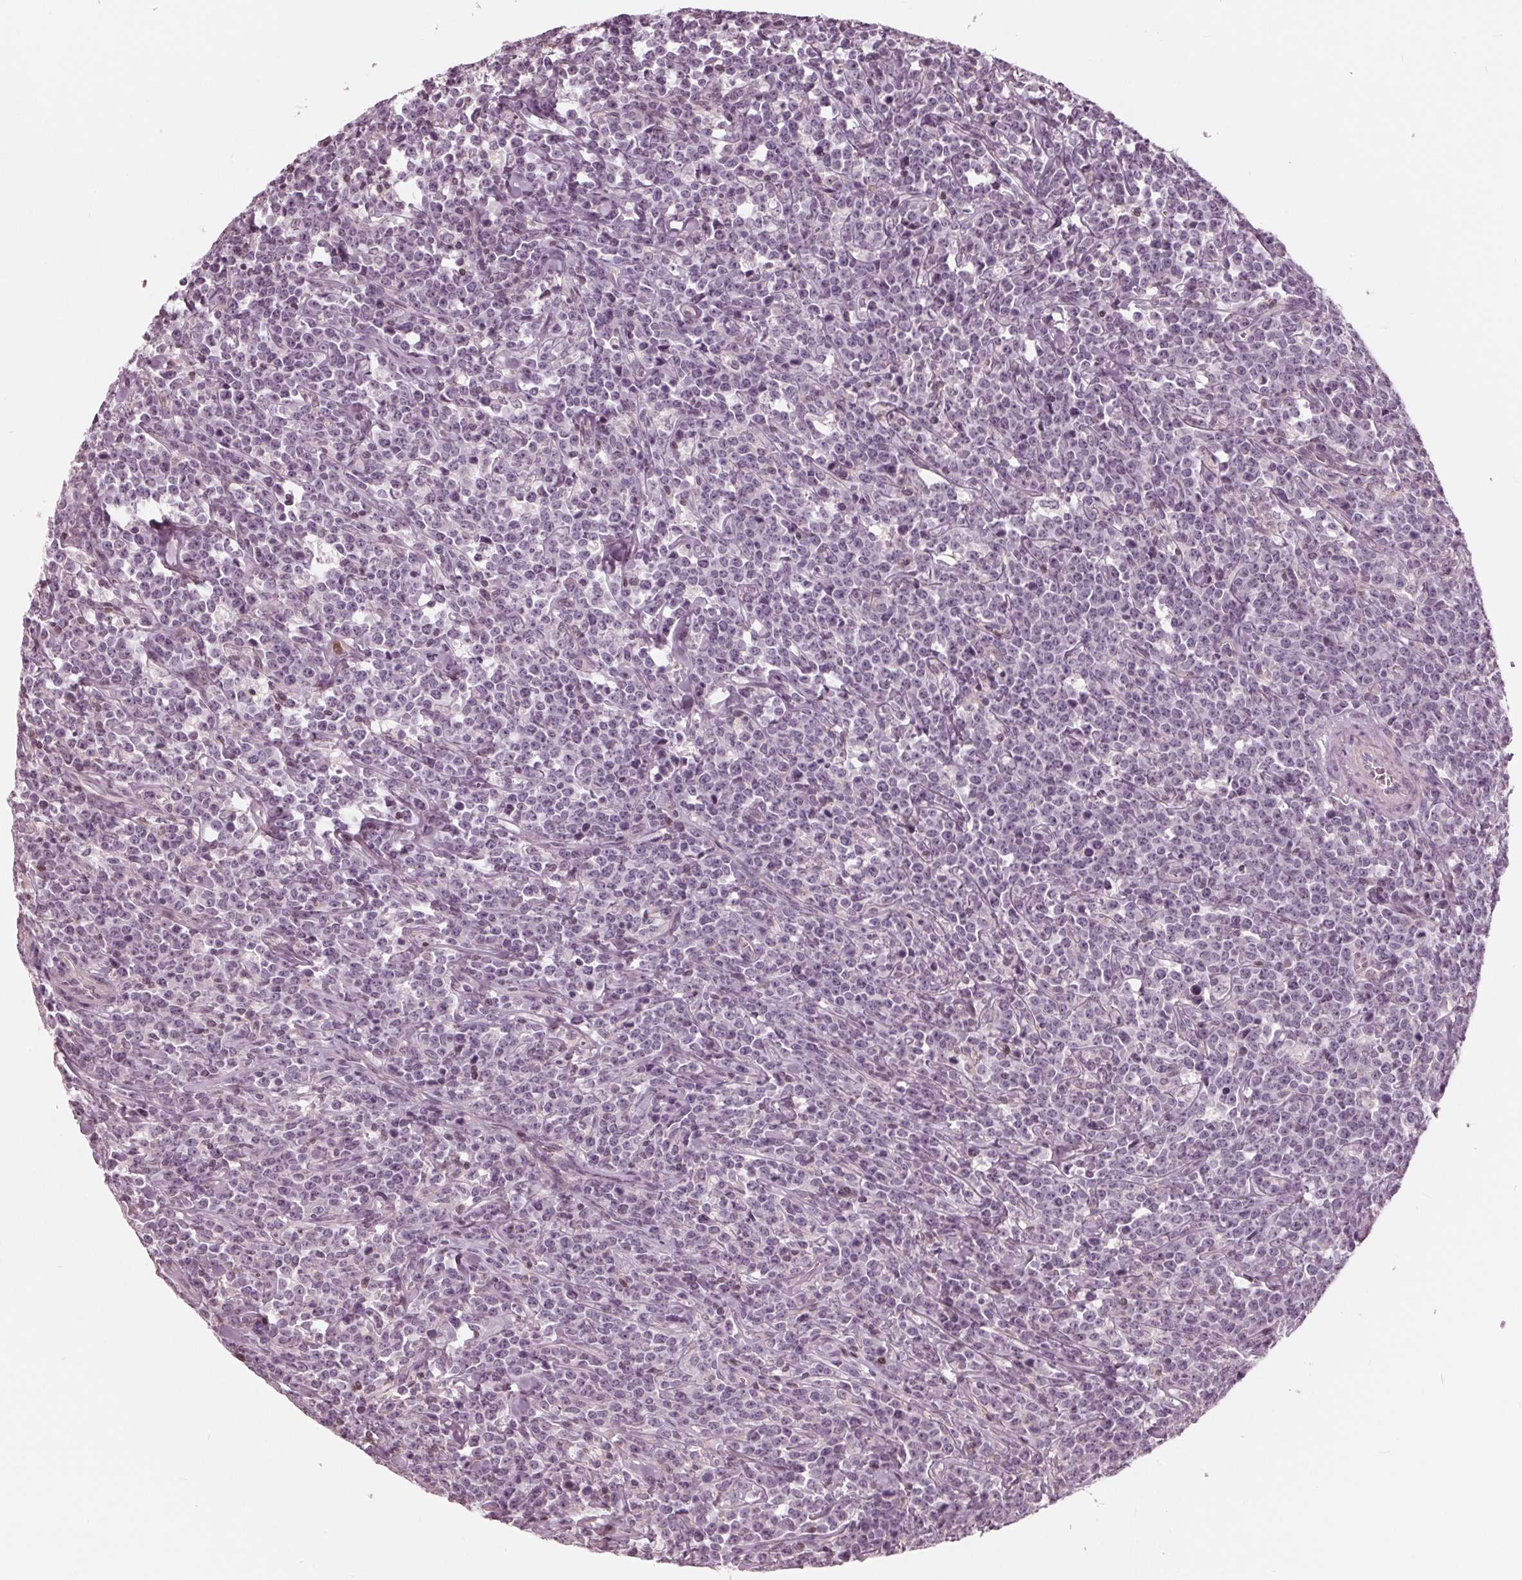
{"staining": {"intensity": "negative", "quantity": "none", "location": "none"}, "tissue": "lymphoma", "cell_type": "Tumor cells", "image_type": "cancer", "snomed": [{"axis": "morphology", "description": "Malignant lymphoma, non-Hodgkin's type, High grade"}, {"axis": "topography", "description": "Small intestine"}], "caption": "IHC micrograph of neoplastic tissue: high-grade malignant lymphoma, non-Hodgkin's type stained with DAB (3,3'-diaminobenzidine) shows no significant protein positivity in tumor cells.", "gene": "ING3", "patient": {"sex": "female", "age": 56}}